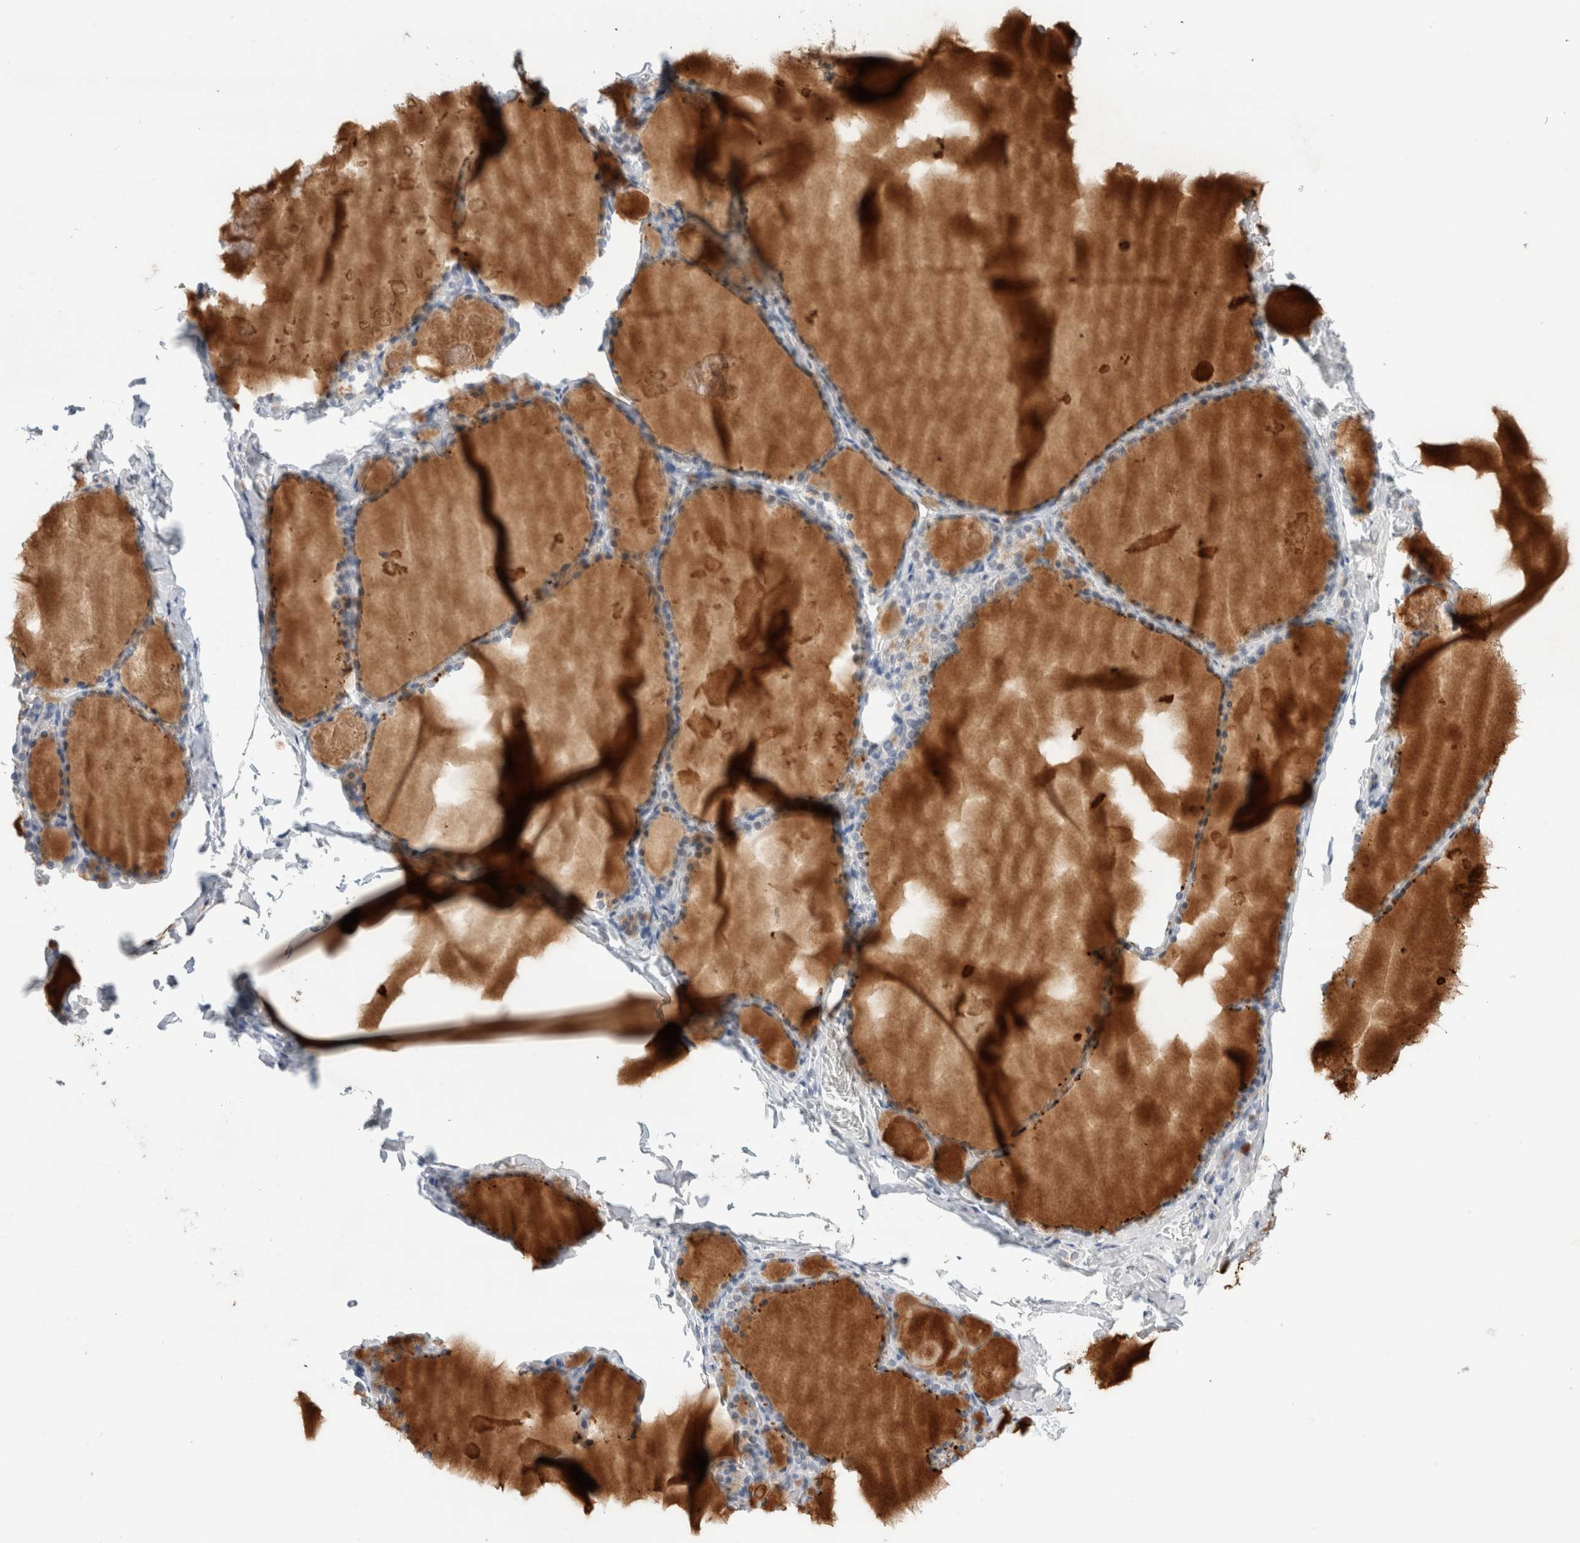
{"staining": {"intensity": "moderate", "quantity": "25%-75%", "location": "cytoplasmic/membranous"}, "tissue": "thyroid gland", "cell_type": "Glandular cells", "image_type": "normal", "snomed": [{"axis": "morphology", "description": "Normal tissue, NOS"}, {"axis": "topography", "description": "Thyroid gland"}], "caption": "About 25%-75% of glandular cells in normal thyroid gland reveal moderate cytoplasmic/membranous protein staining as visualized by brown immunohistochemical staining.", "gene": "SLC22A12", "patient": {"sex": "male", "age": 56}}